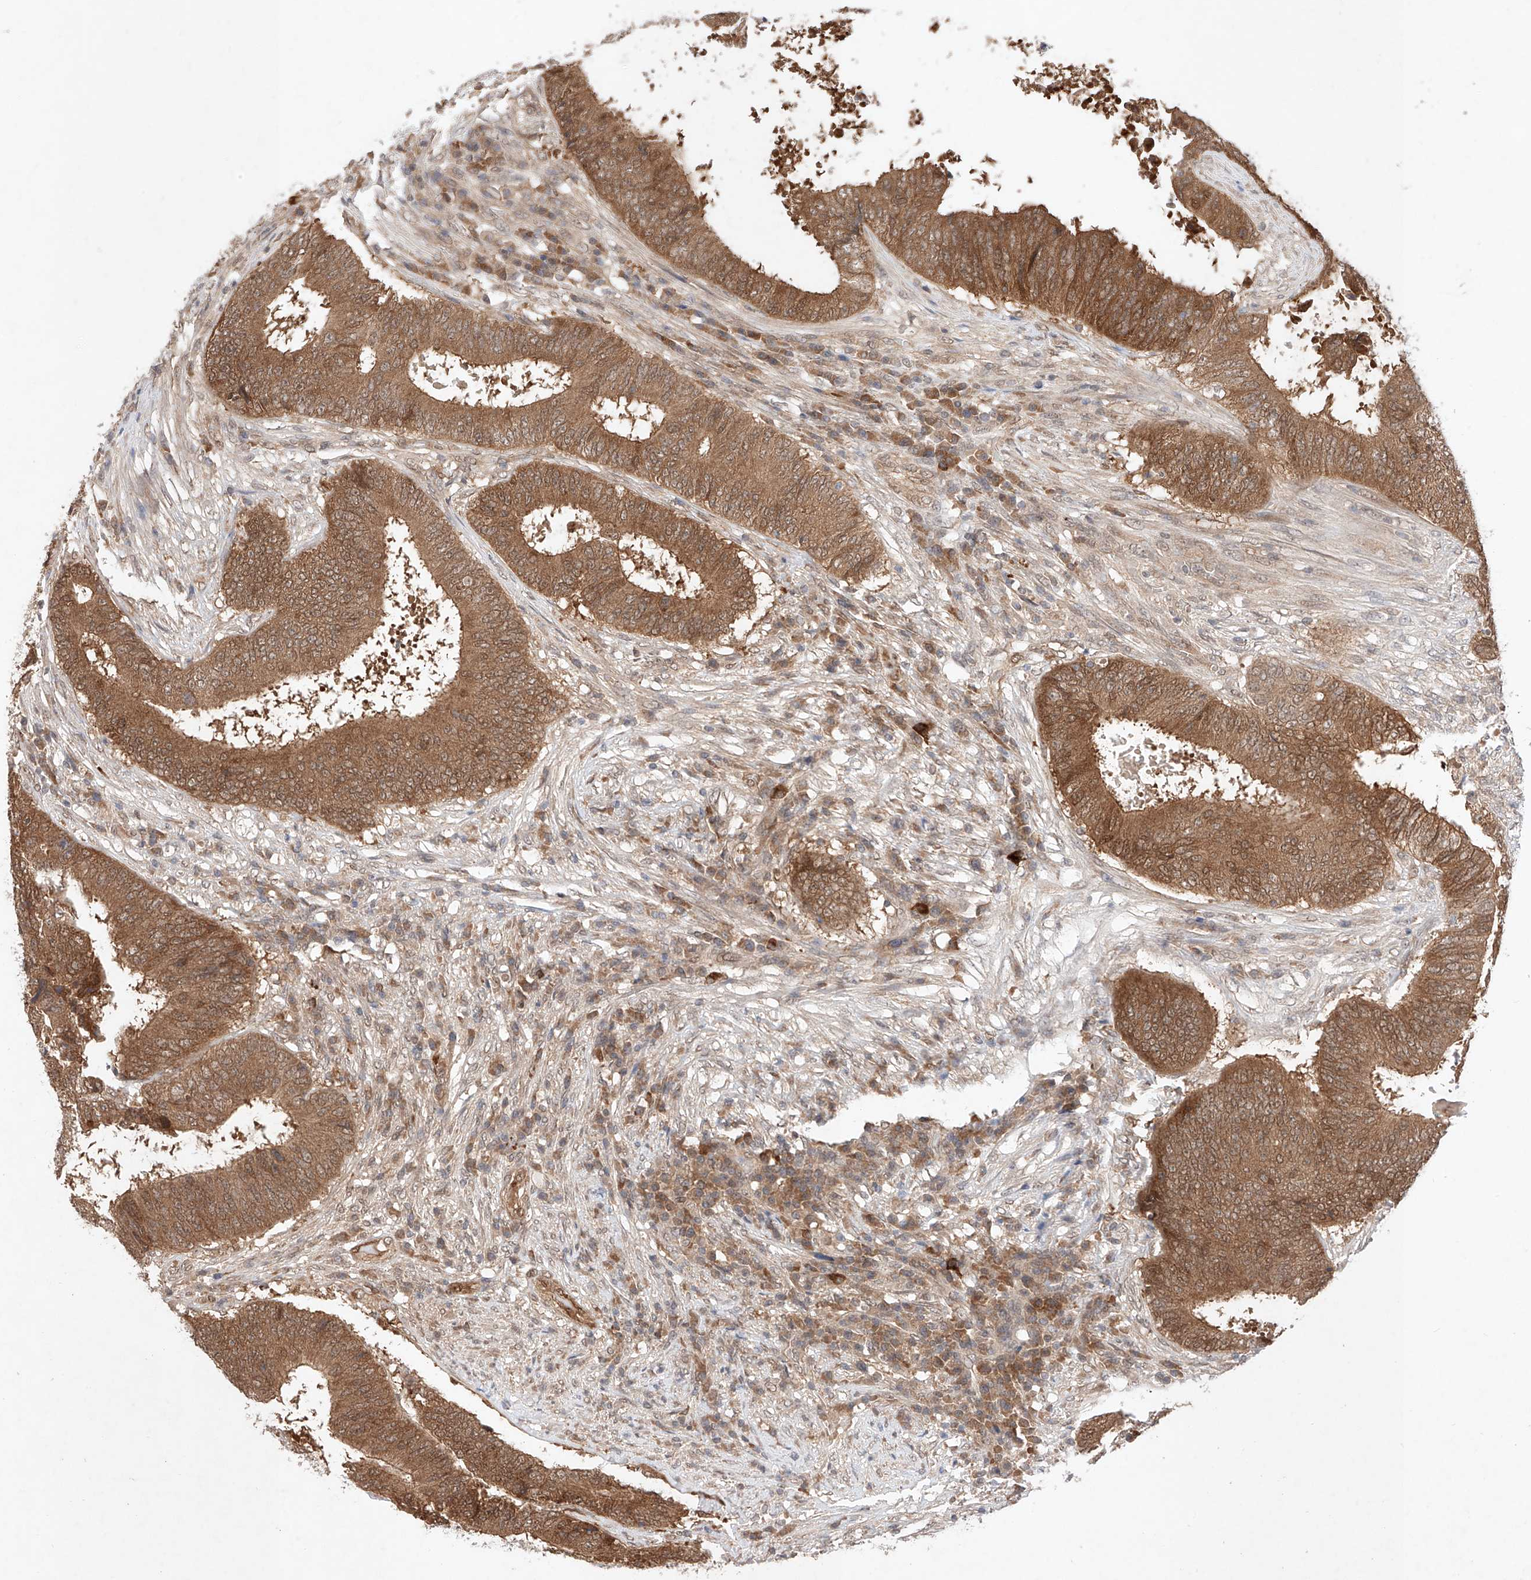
{"staining": {"intensity": "moderate", "quantity": ">75%", "location": "cytoplasmic/membranous,nuclear"}, "tissue": "colorectal cancer", "cell_type": "Tumor cells", "image_type": "cancer", "snomed": [{"axis": "morphology", "description": "Adenocarcinoma, NOS"}, {"axis": "topography", "description": "Rectum"}], "caption": "High-power microscopy captured an immunohistochemistry (IHC) image of colorectal adenocarcinoma, revealing moderate cytoplasmic/membranous and nuclear expression in about >75% of tumor cells.", "gene": "ZNF124", "patient": {"sex": "male", "age": 72}}